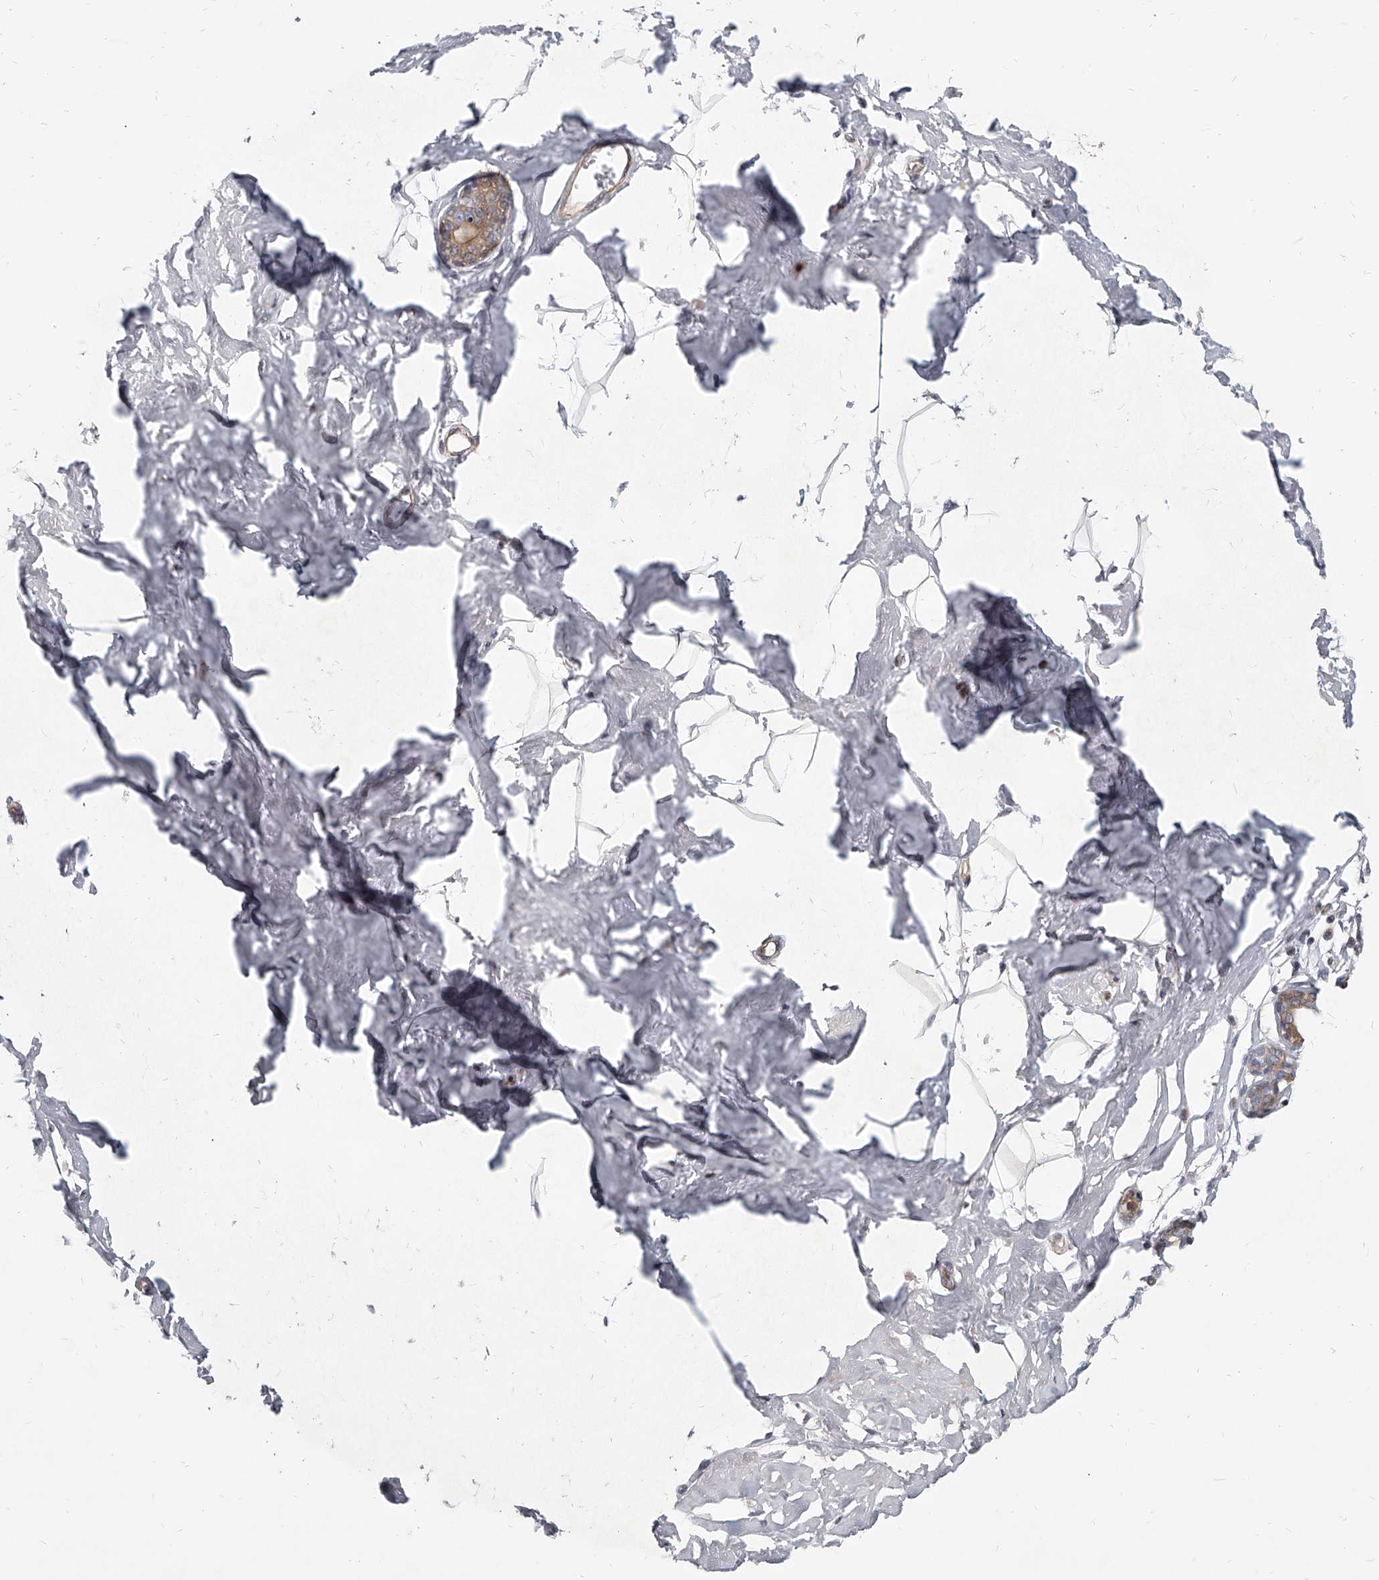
{"staining": {"intensity": "negative", "quantity": "none", "location": "none"}, "tissue": "breast", "cell_type": "Adipocytes", "image_type": "normal", "snomed": [{"axis": "morphology", "description": "Normal tissue, NOS"}, {"axis": "morphology", "description": "Adenoma, NOS"}, {"axis": "topography", "description": "Breast"}], "caption": "Immunohistochemistry histopathology image of unremarkable breast stained for a protein (brown), which shows no expression in adipocytes.", "gene": "SLC37A1", "patient": {"sex": "female", "age": 23}}